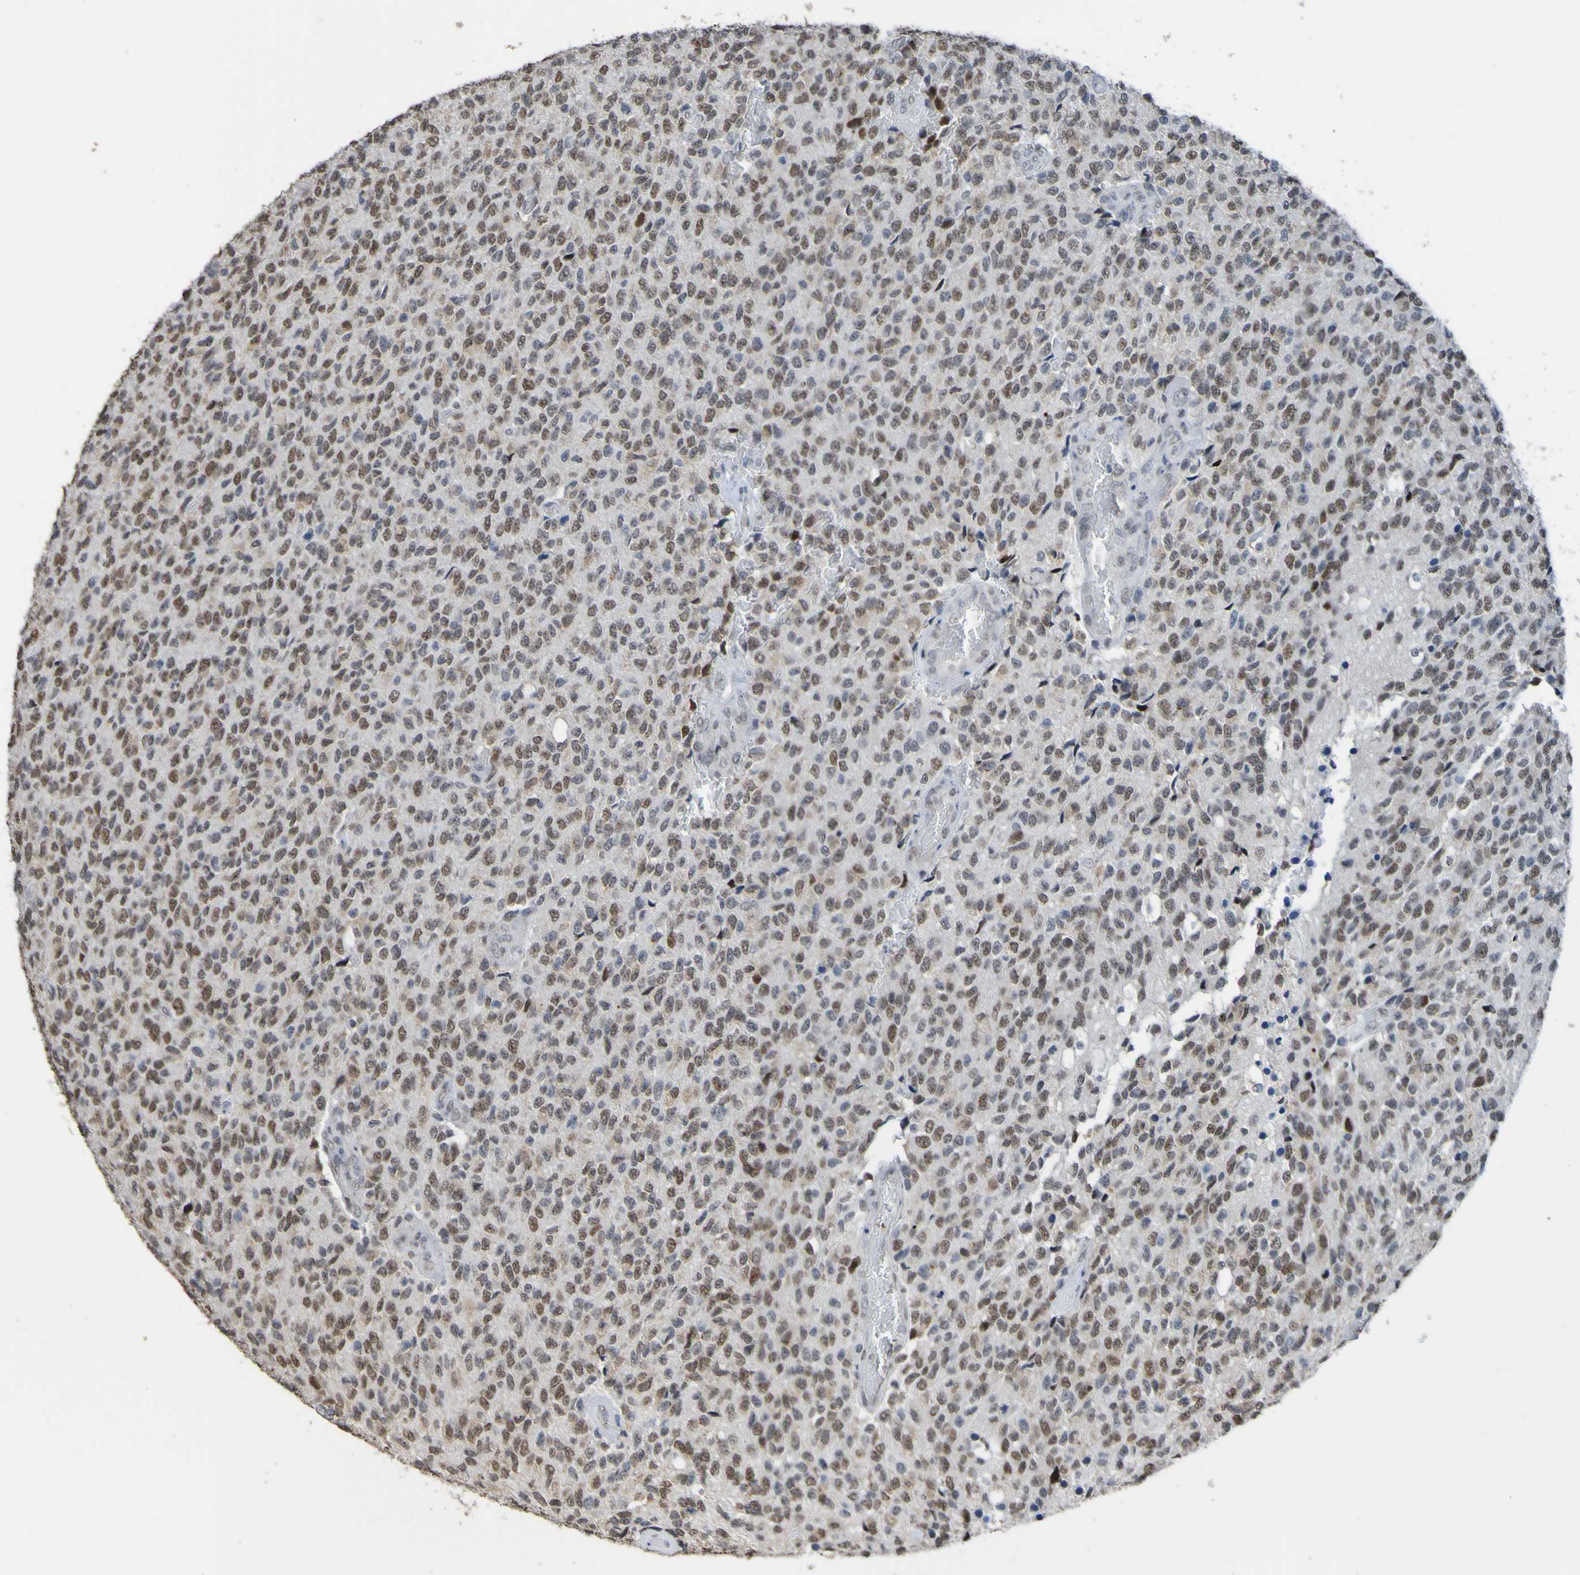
{"staining": {"intensity": "moderate", "quantity": "25%-75%", "location": "nuclear"}, "tissue": "glioma", "cell_type": "Tumor cells", "image_type": "cancer", "snomed": [{"axis": "morphology", "description": "Glioma, malignant, High grade"}, {"axis": "topography", "description": "pancreas cauda"}], "caption": "A brown stain shows moderate nuclear expression of a protein in human malignant glioma (high-grade) tumor cells.", "gene": "ALKBH2", "patient": {"sex": "male", "age": 60}}